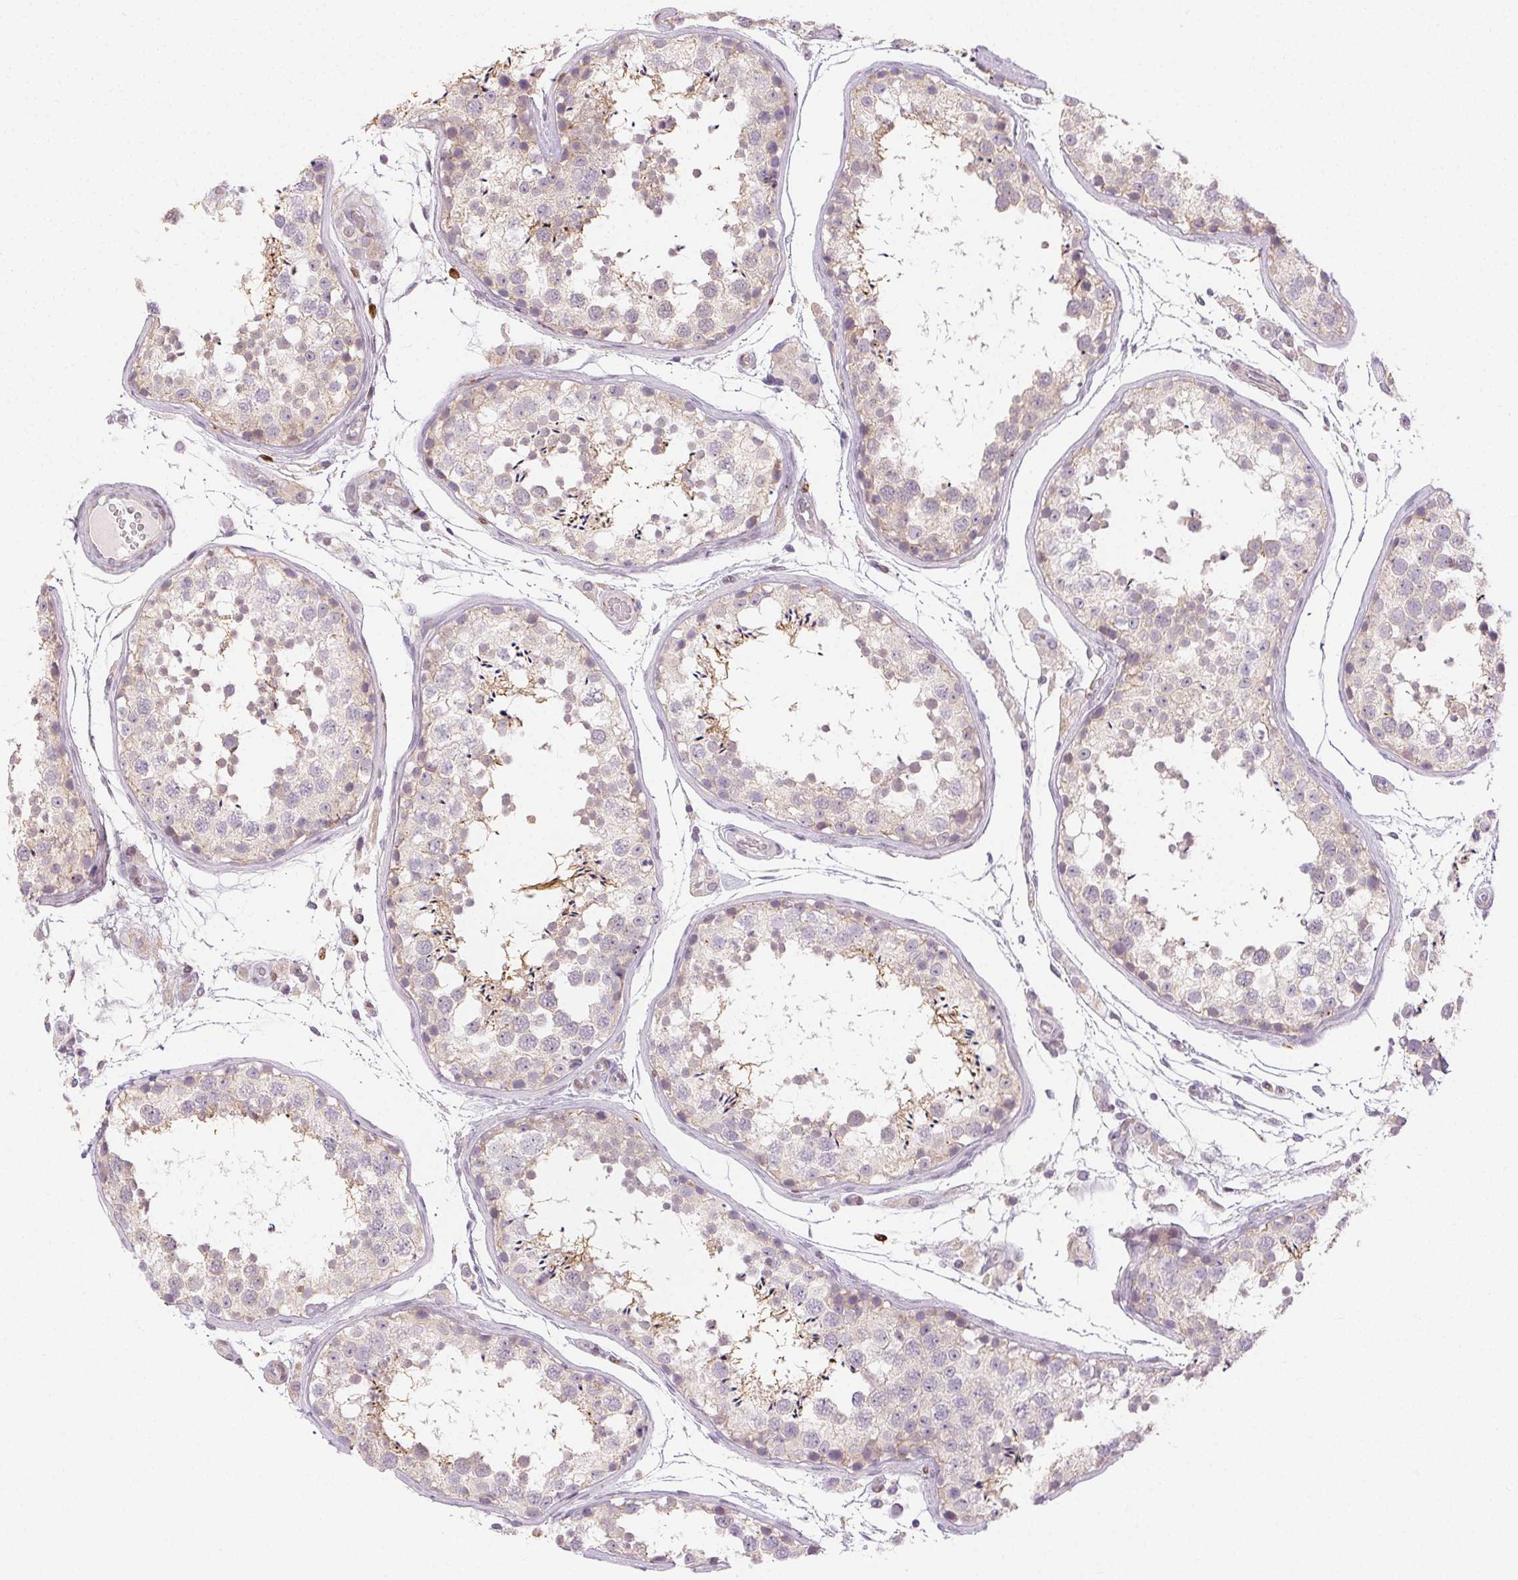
{"staining": {"intensity": "weak", "quantity": "<25%", "location": "cytoplasmic/membranous"}, "tissue": "testis", "cell_type": "Cells in seminiferous ducts", "image_type": "normal", "snomed": [{"axis": "morphology", "description": "Normal tissue, NOS"}, {"axis": "topography", "description": "Testis"}], "caption": "Cells in seminiferous ducts are negative for brown protein staining in normal testis. (DAB immunohistochemistry with hematoxylin counter stain).", "gene": "RPGRIP1", "patient": {"sex": "male", "age": 29}}